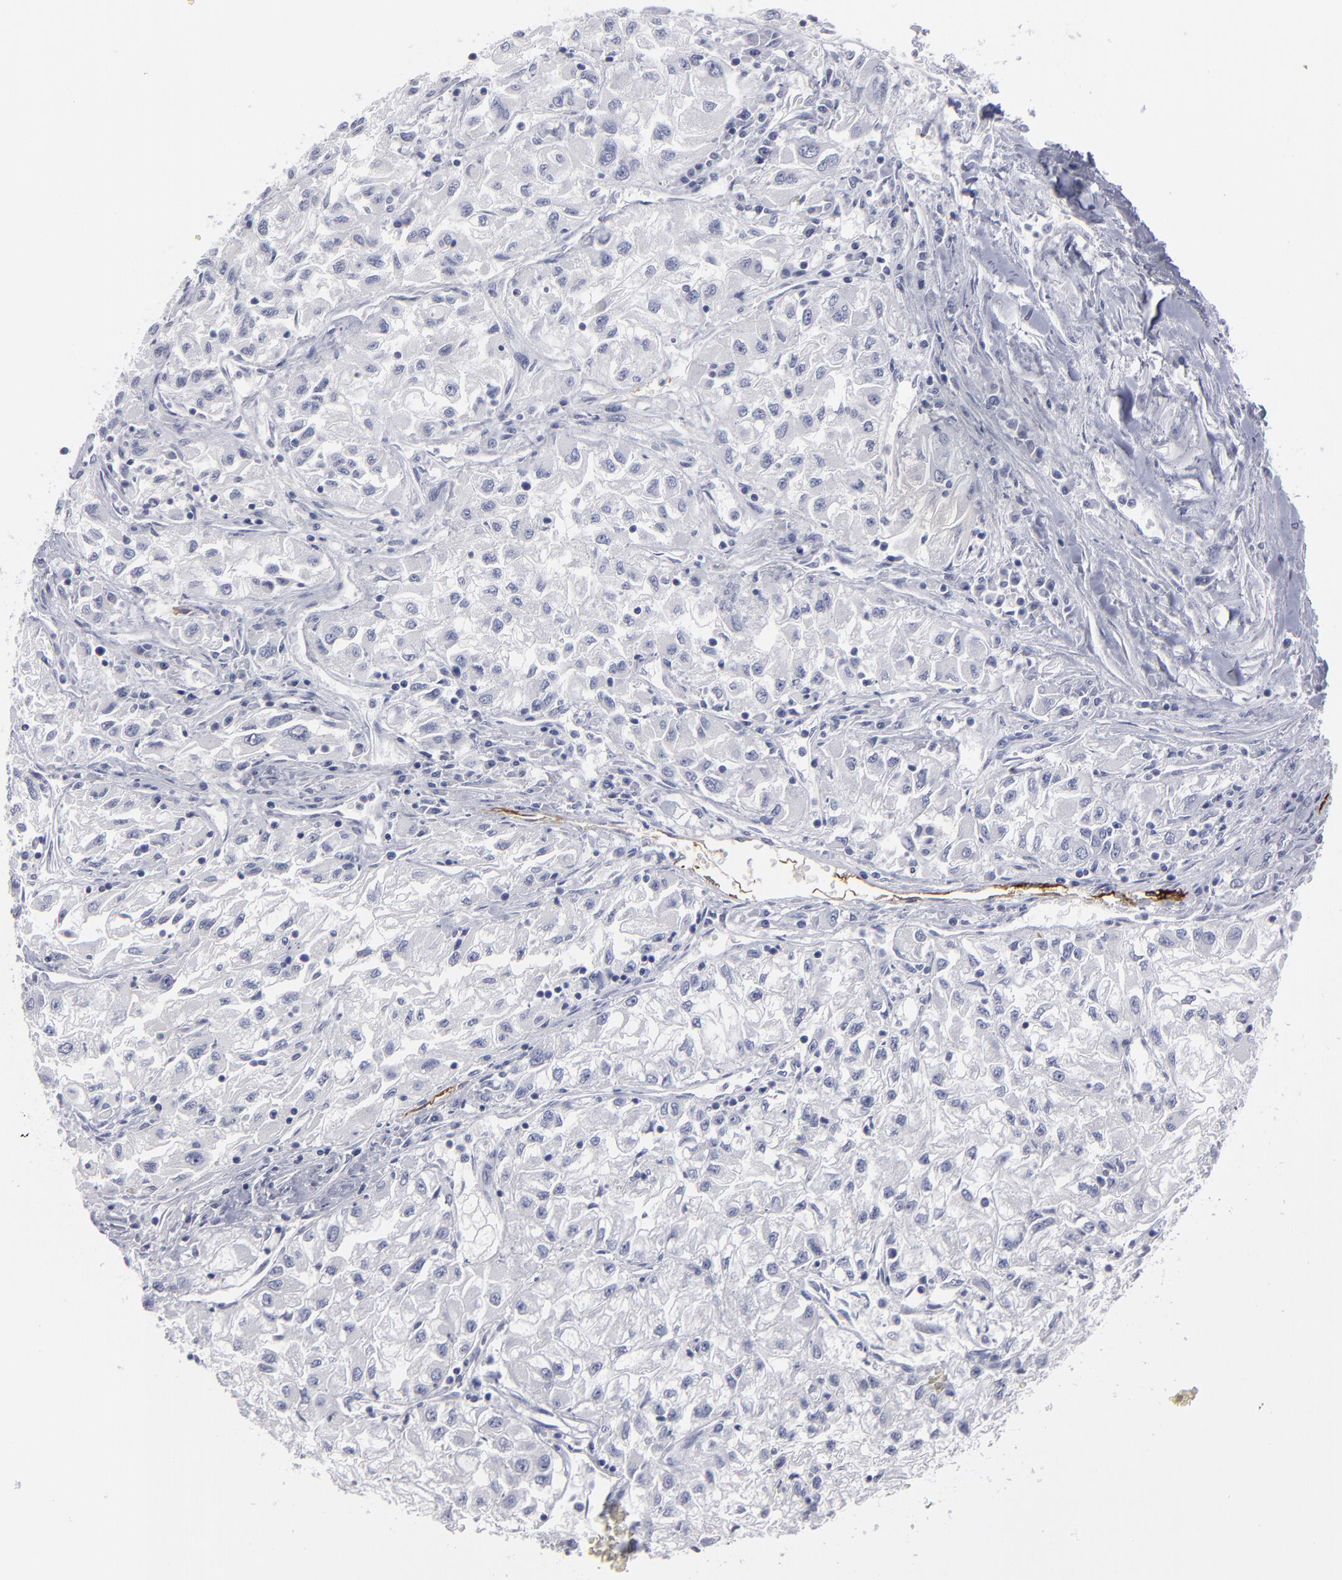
{"staining": {"intensity": "negative", "quantity": "none", "location": "none"}, "tissue": "renal cancer", "cell_type": "Tumor cells", "image_type": "cancer", "snomed": [{"axis": "morphology", "description": "Adenocarcinoma, NOS"}, {"axis": "topography", "description": "Kidney"}], "caption": "Immunohistochemistry photomicrograph of neoplastic tissue: human renal cancer (adenocarcinoma) stained with DAB demonstrates no significant protein expression in tumor cells.", "gene": "CADM3", "patient": {"sex": "male", "age": 59}}